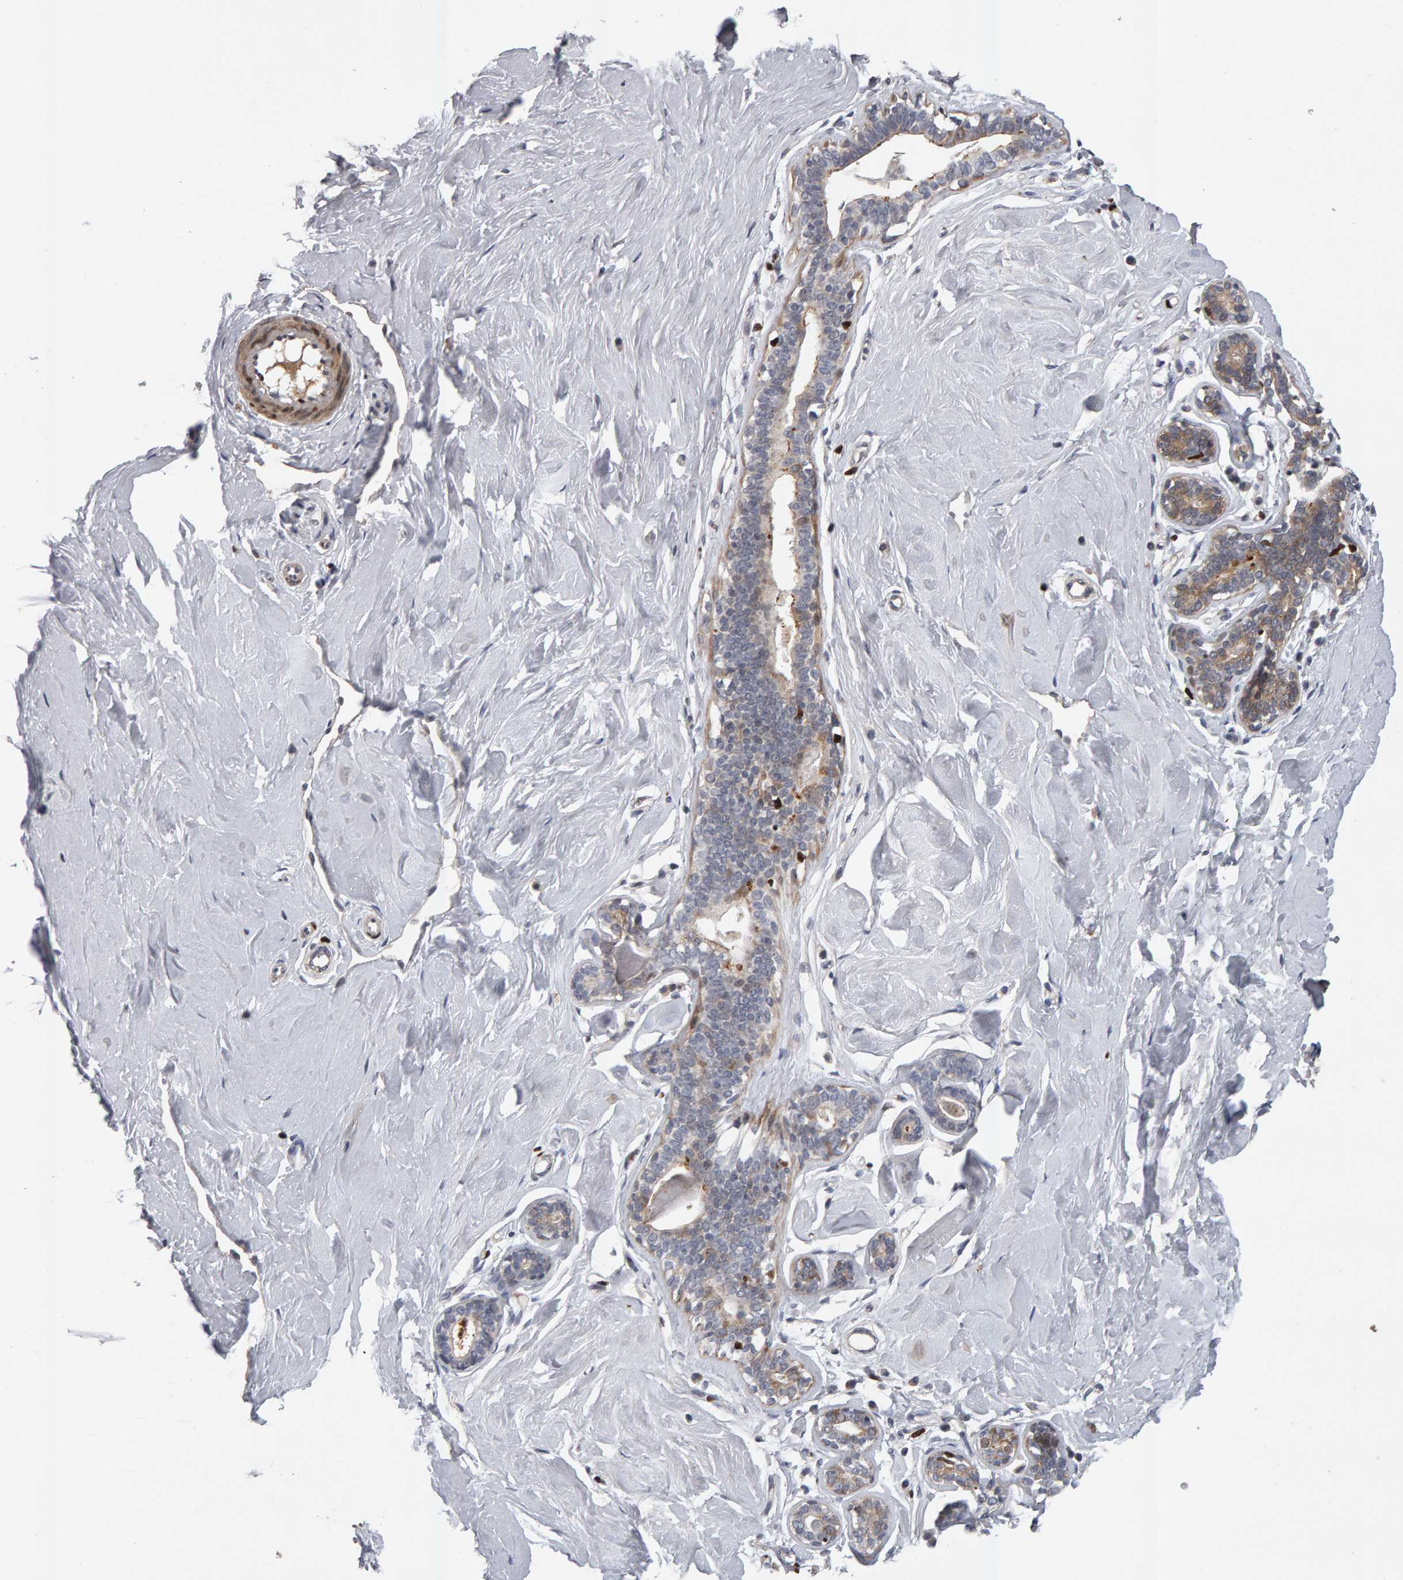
{"staining": {"intensity": "negative", "quantity": "none", "location": "none"}, "tissue": "breast", "cell_type": "Adipocytes", "image_type": "normal", "snomed": [{"axis": "morphology", "description": "Normal tissue, NOS"}, {"axis": "topography", "description": "Breast"}], "caption": "Protein analysis of benign breast exhibits no significant staining in adipocytes. The staining was performed using DAB to visualize the protein expression in brown, while the nuclei were stained in blue with hematoxylin (Magnification: 20x).", "gene": "IPO8", "patient": {"sex": "female", "age": 23}}